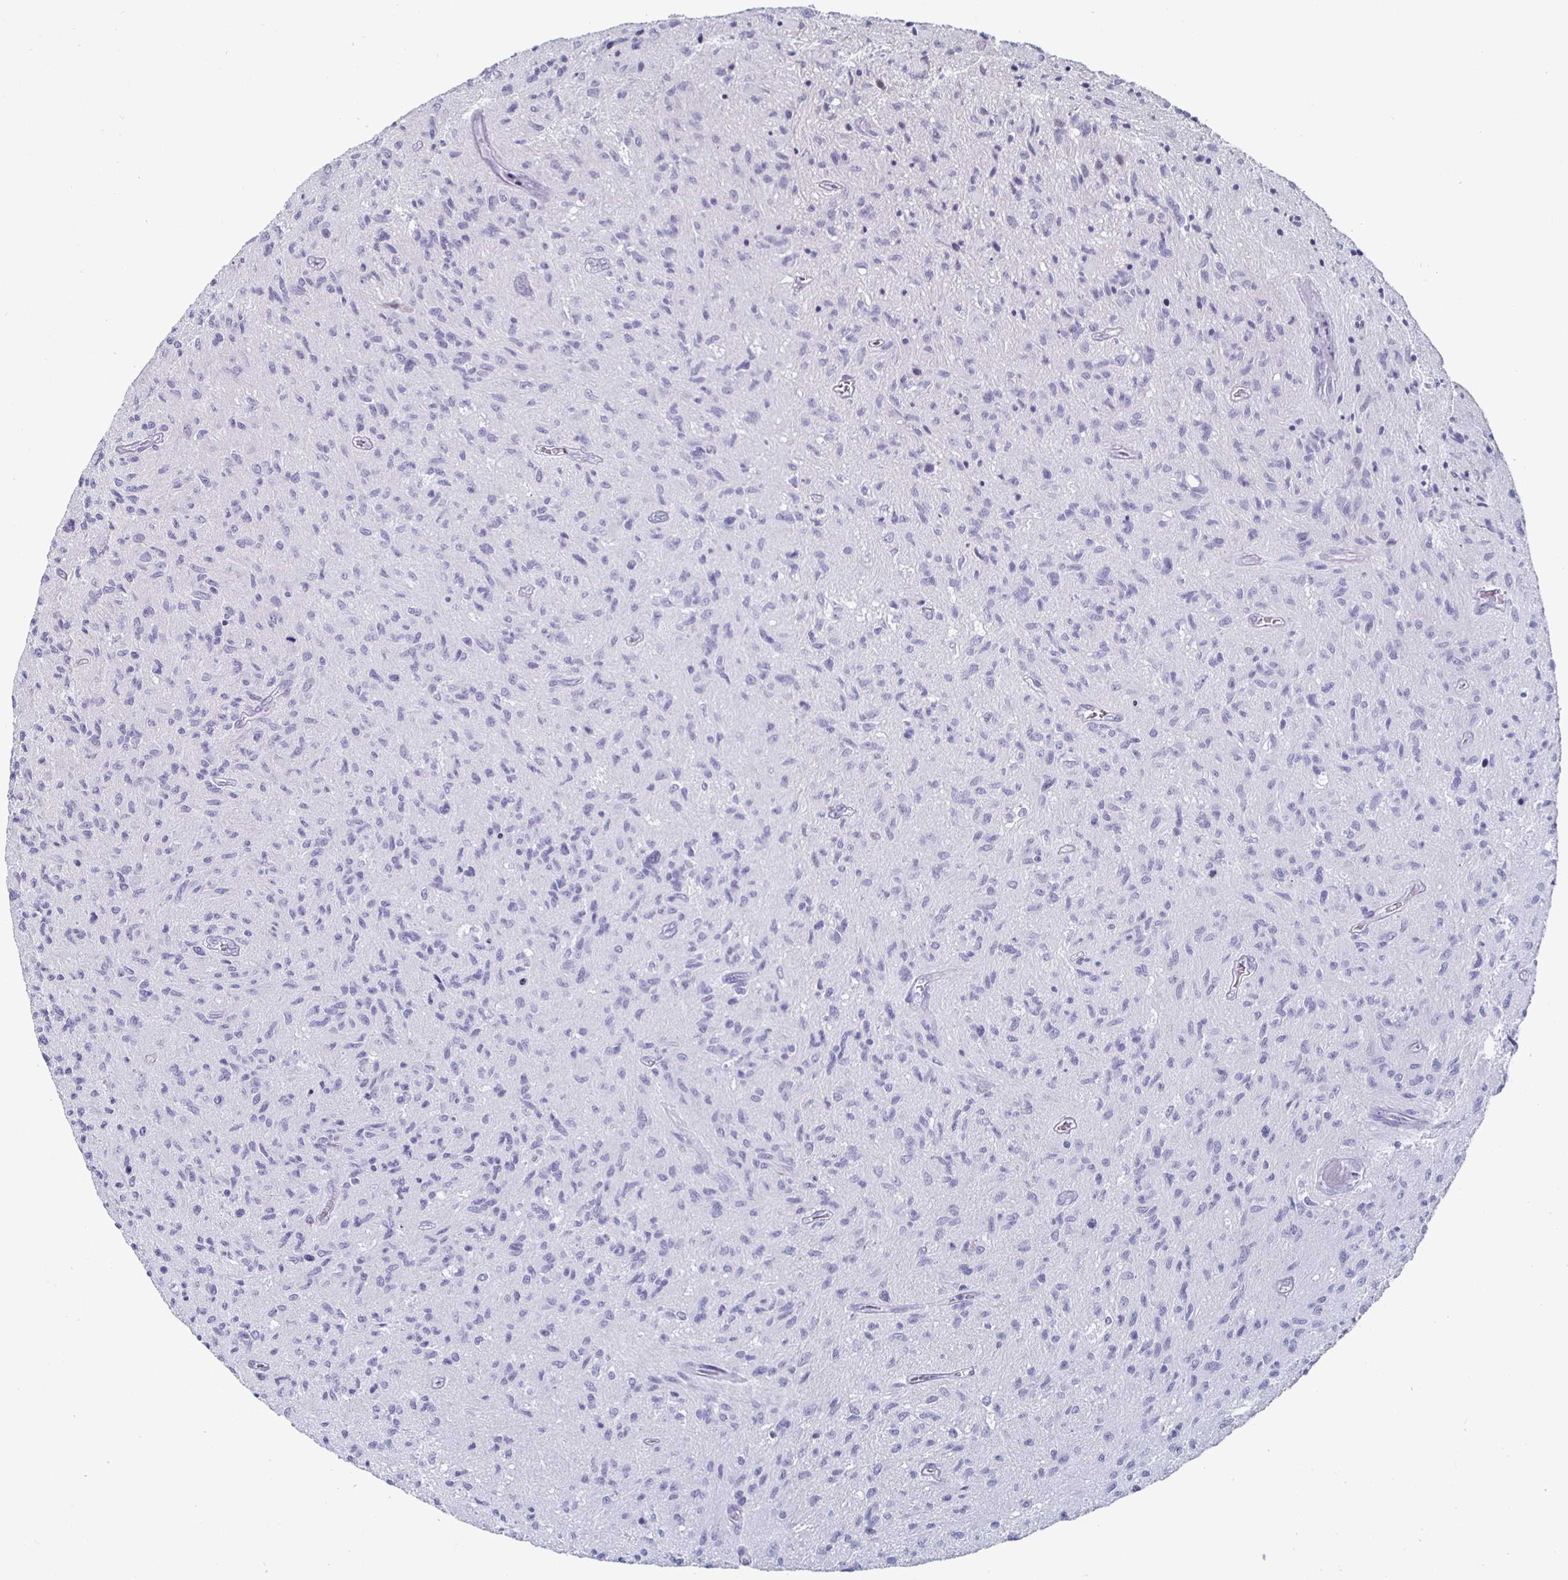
{"staining": {"intensity": "negative", "quantity": "none", "location": "none"}, "tissue": "glioma", "cell_type": "Tumor cells", "image_type": "cancer", "snomed": [{"axis": "morphology", "description": "Glioma, malignant, High grade"}, {"axis": "topography", "description": "Brain"}], "caption": "High magnification brightfield microscopy of high-grade glioma (malignant) stained with DAB (brown) and counterstained with hematoxylin (blue): tumor cells show no significant positivity.", "gene": "OOSP2", "patient": {"sex": "male", "age": 54}}